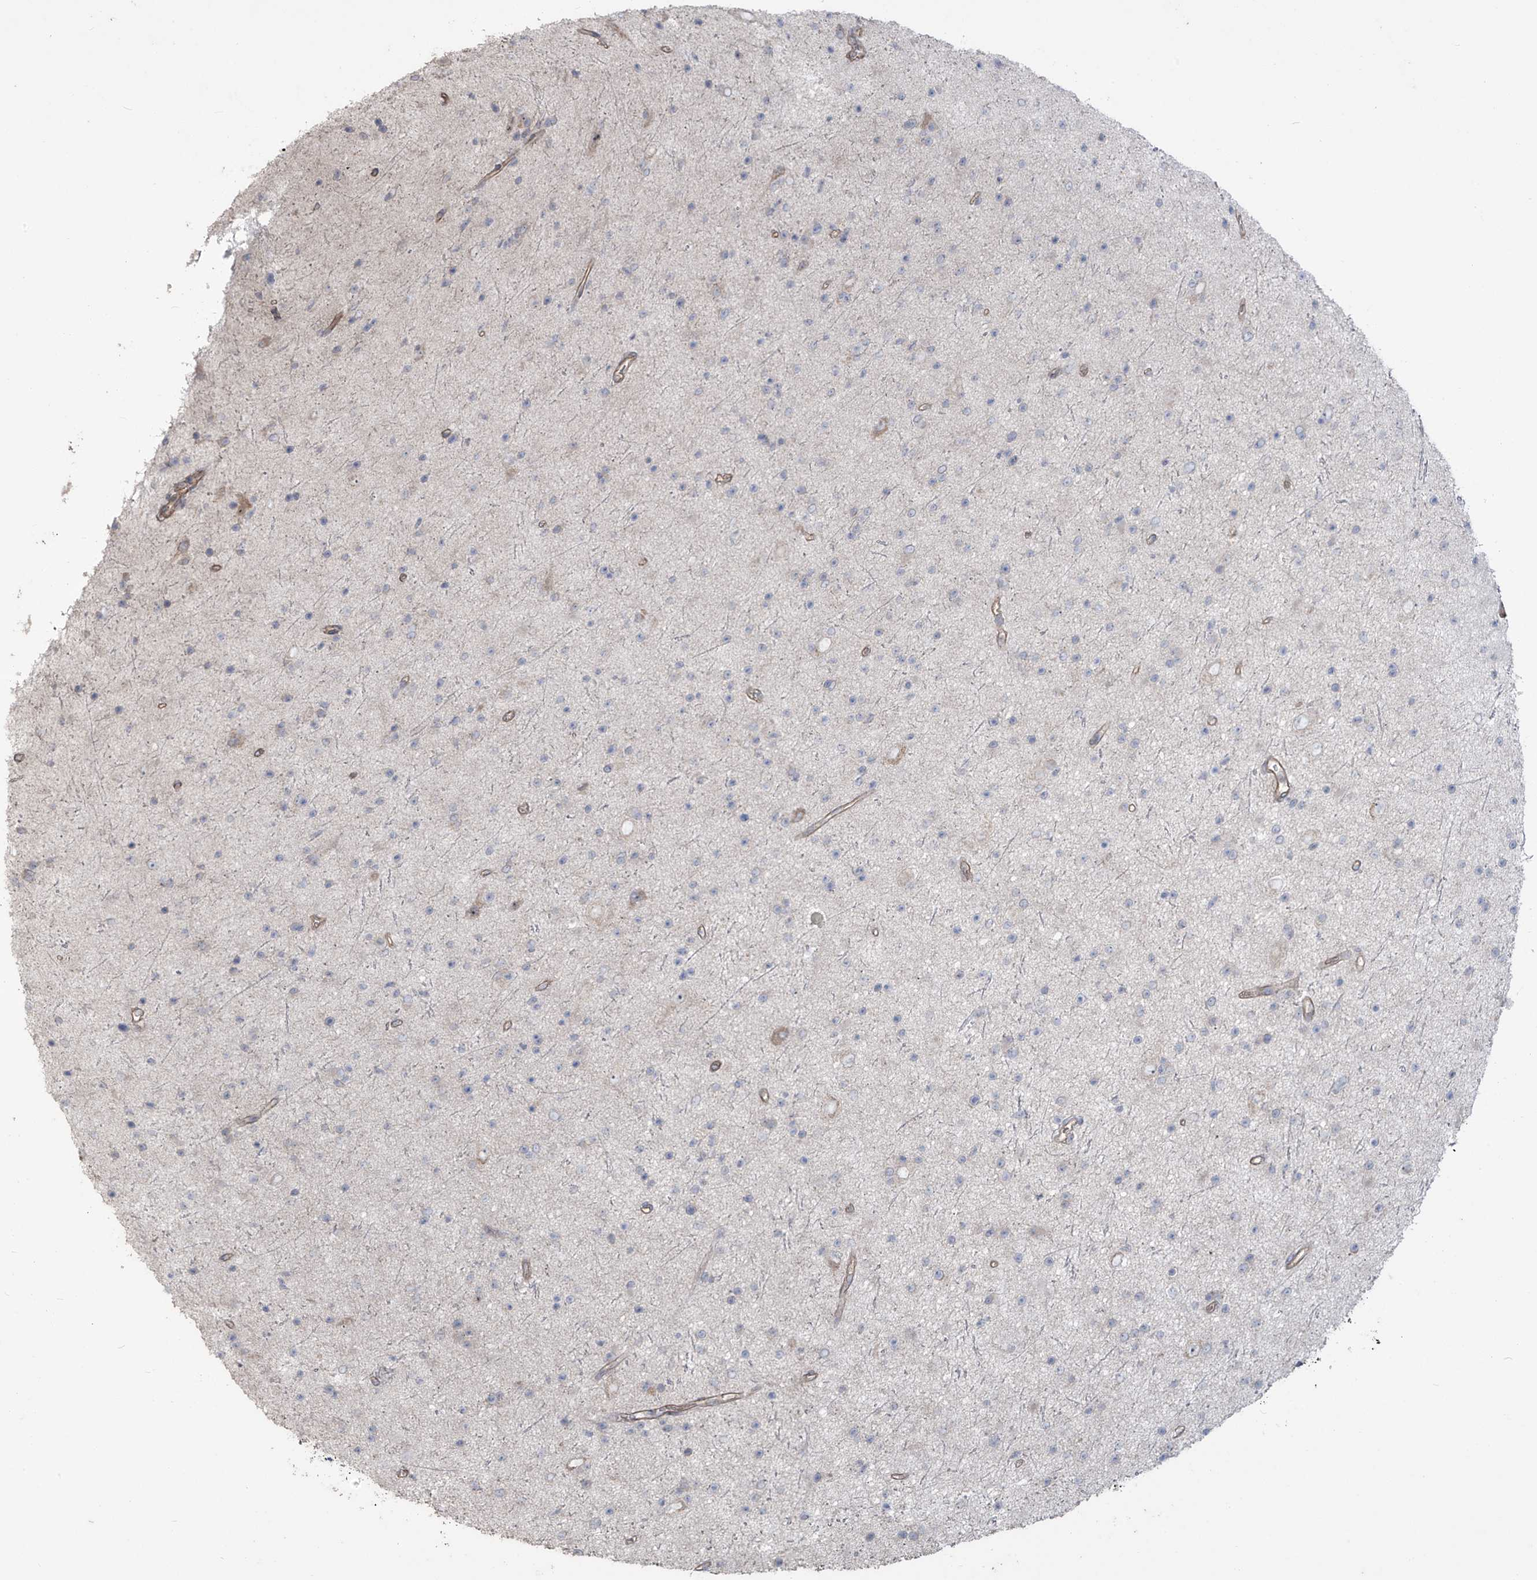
{"staining": {"intensity": "negative", "quantity": "none", "location": "none"}, "tissue": "glioma", "cell_type": "Tumor cells", "image_type": "cancer", "snomed": [{"axis": "morphology", "description": "Glioma, malignant, Low grade"}, {"axis": "topography", "description": "Cerebral cortex"}], "caption": "Tumor cells are negative for brown protein staining in glioma.", "gene": "MAGIX", "patient": {"sex": "female", "age": 39}}